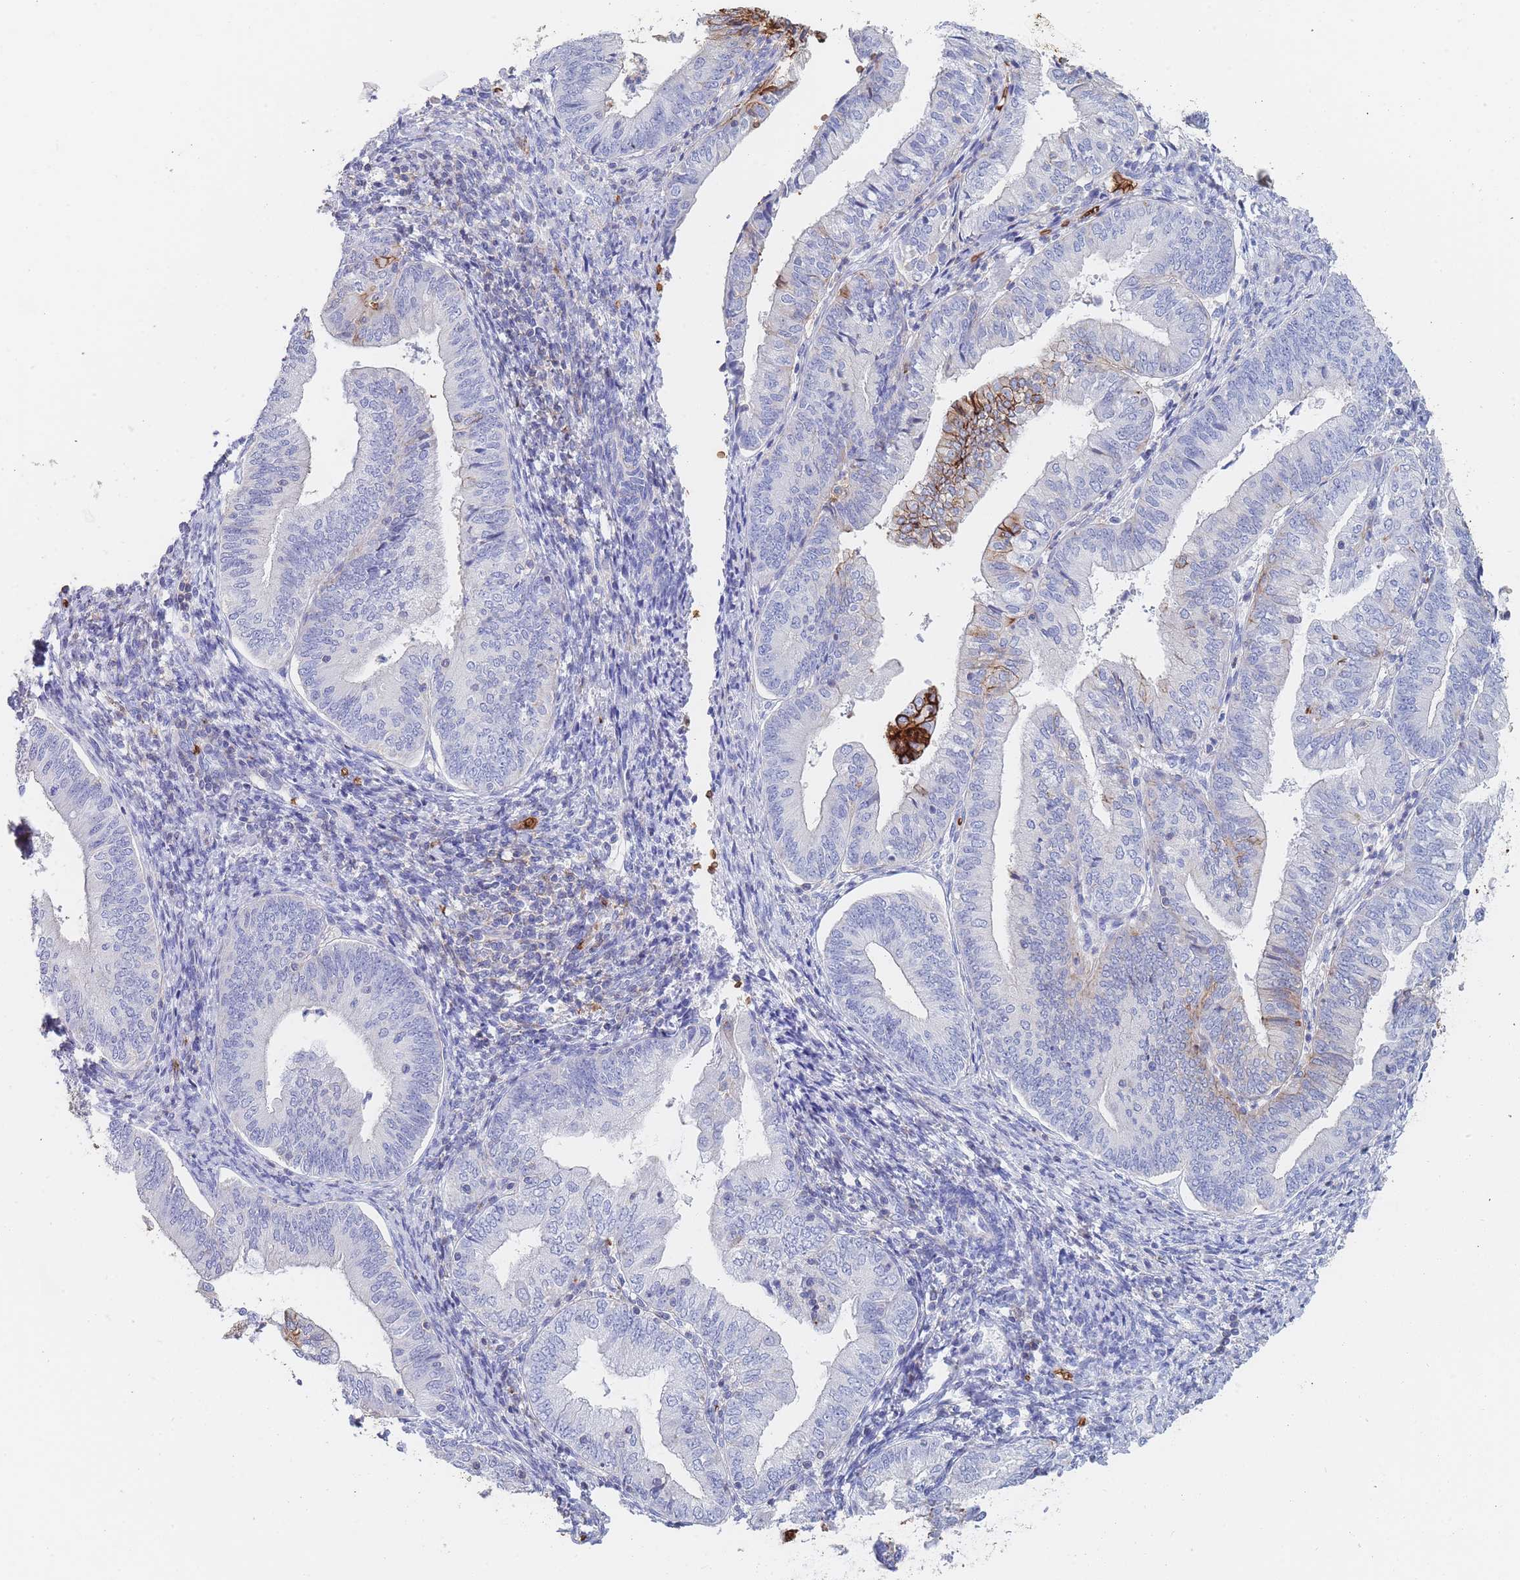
{"staining": {"intensity": "strong", "quantity": "<25%", "location": "cytoplasmic/membranous"}, "tissue": "endometrial cancer", "cell_type": "Tumor cells", "image_type": "cancer", "snomed": [{"axis": "morphology", "description": "Adenocarcinoma, NOS"}, {"axis": "topography", "description": "Endometrium"}], "caption": "Endometrial cancer tissue displays strong cytoplasmic/membranous staining in about <25% of tumor cells", "gene": "SLC2A1", "patient": {"sex": "female", "age": 55}}